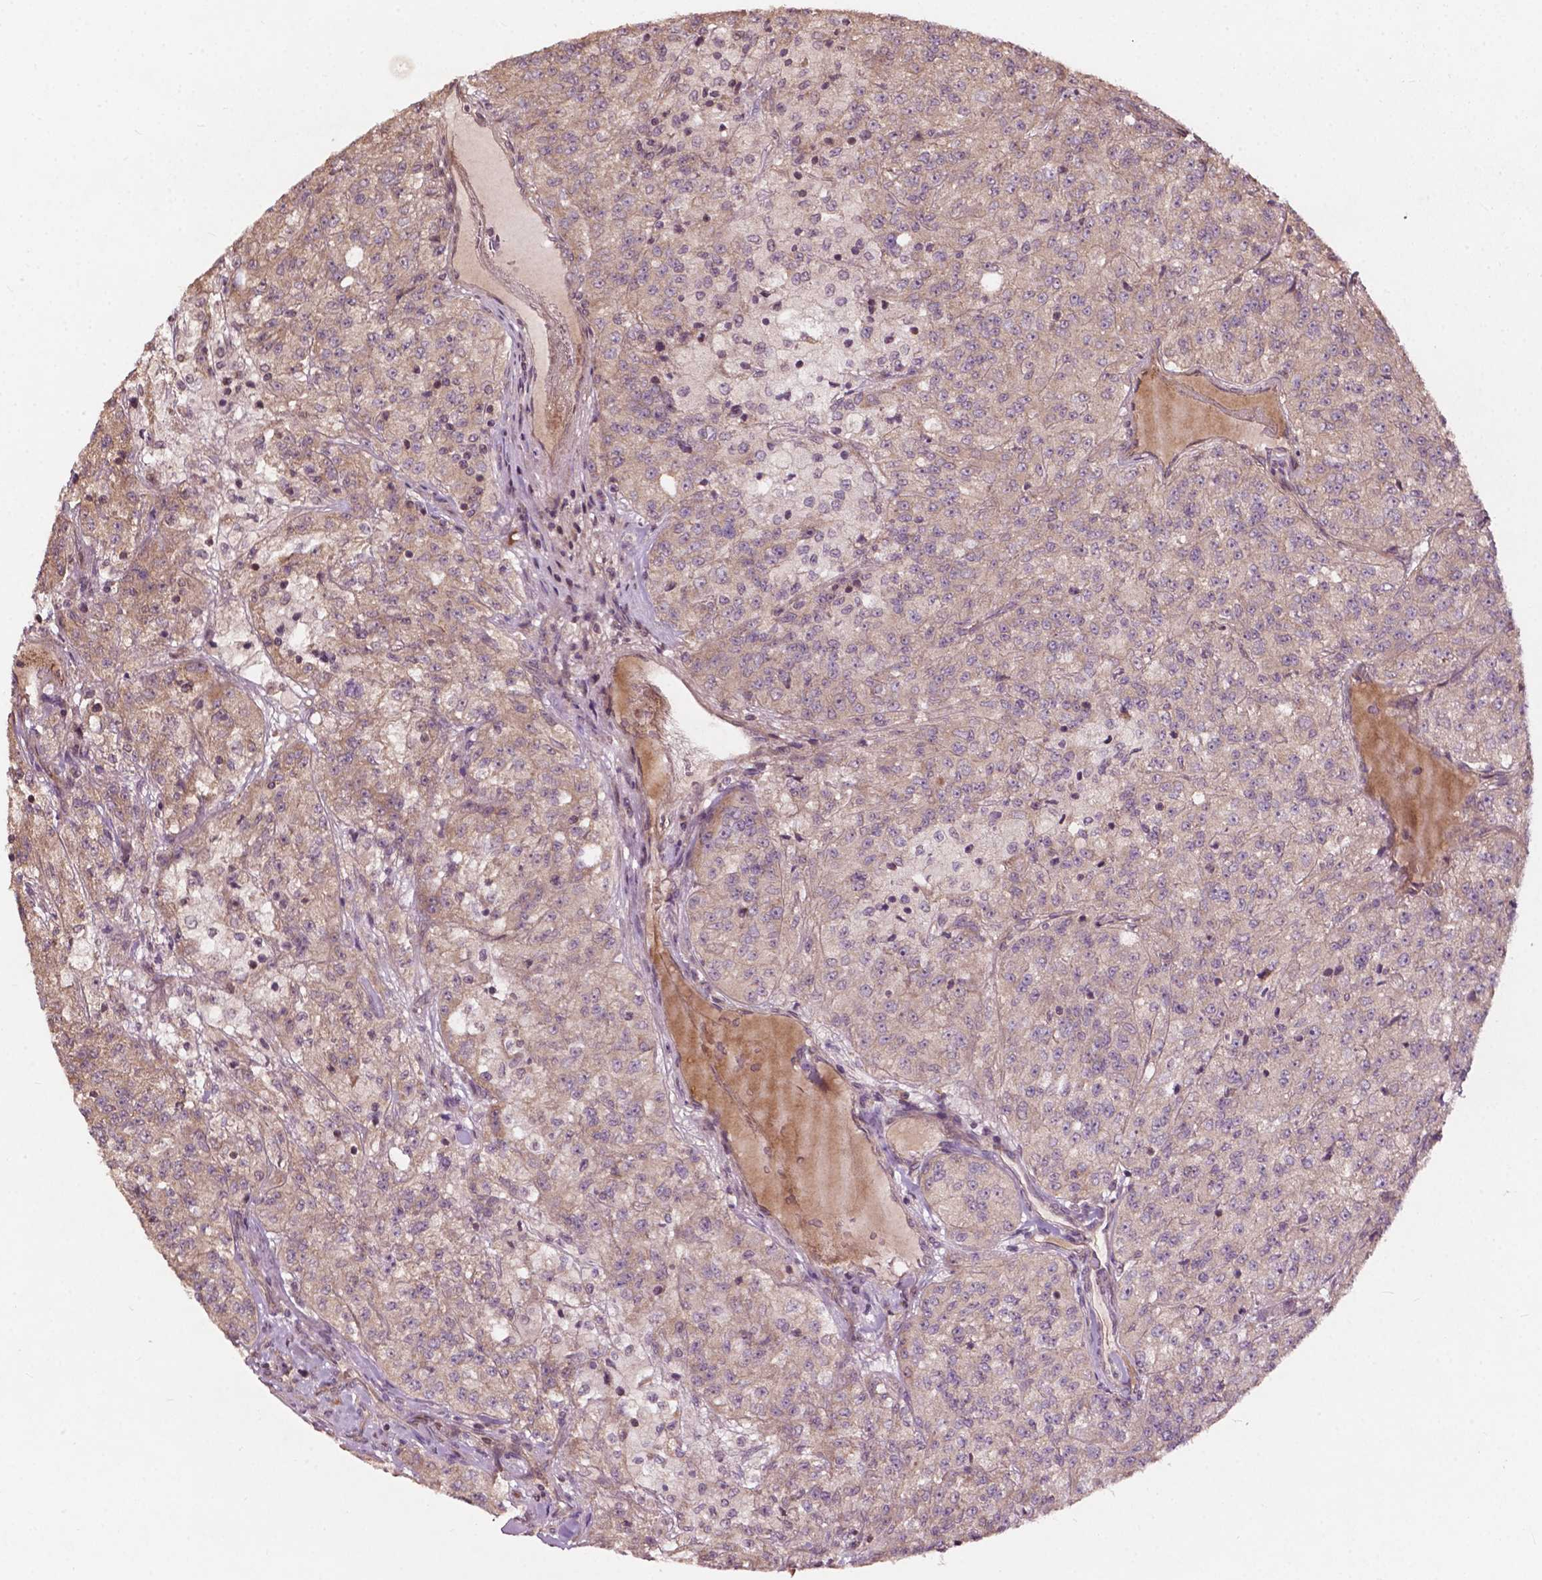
{"staining": {"intensity": "weak", "quantity": "25%-75%", "location": "cytoplasmic/membranous"}, "tissue": "renal cancer", "cell_type": "Tumor cells", "image_type": "cancer", "snomed": [{"axis": "morphology", "description": "Adenocarcinoma, NOS"}, {"axis": "topography", "description": "Kidney"}], "caption": "Human renal cancer stained for a protein (brown) exhibits weak cytoplasmic/membranous positive staining in about 25%-75% of tumor cells.", "gene": "CDC42BPA", "patient": {"sex": "female", "age": 63}}